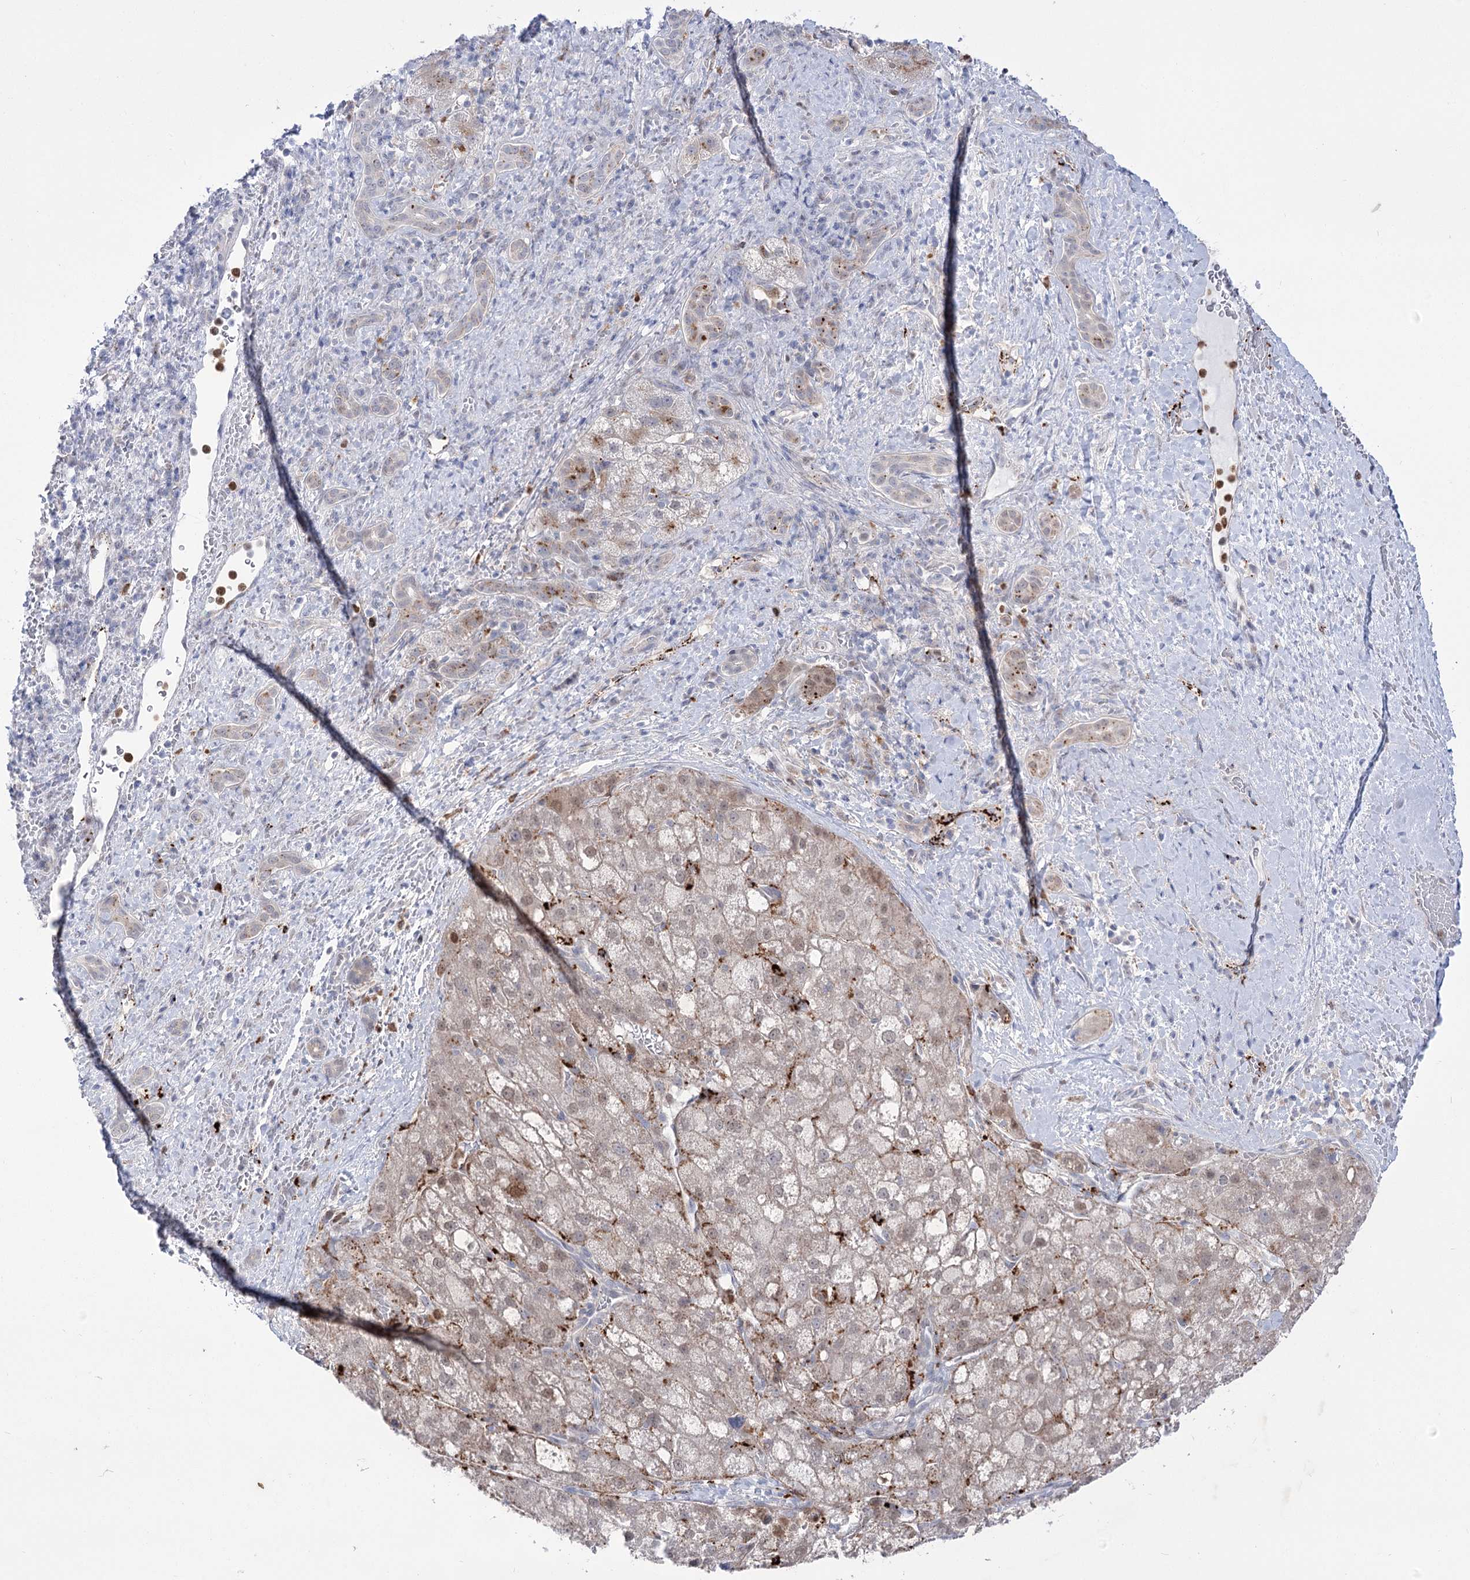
{"staining": {"intensity": "weak", "quantity": ">75%", "location": "cytoplasmic/membranous,nuclear"}, "tissue": "liver cancer", "cell_type": "Tumor cells", "image_type": "cancer", "snomed": [{"axis": "morphology", "description": "Normal tissue, NOS"}, {"axis": "morphology", "description": "Carcinoma, Hepatocellular, NOS"}, {"axis": "topography", "description": "Liver"}], "caption": "IHC (DAB (3,3'-diaminobenzidine)) staining of human liver hepatocellular carcinoma exhibits weak cytoplasmic/membranous and nuclear protein staining in approximately >75% of tumor cells.", "gene": "SIAE", "patient": {"sex": "male", "age": 57}}